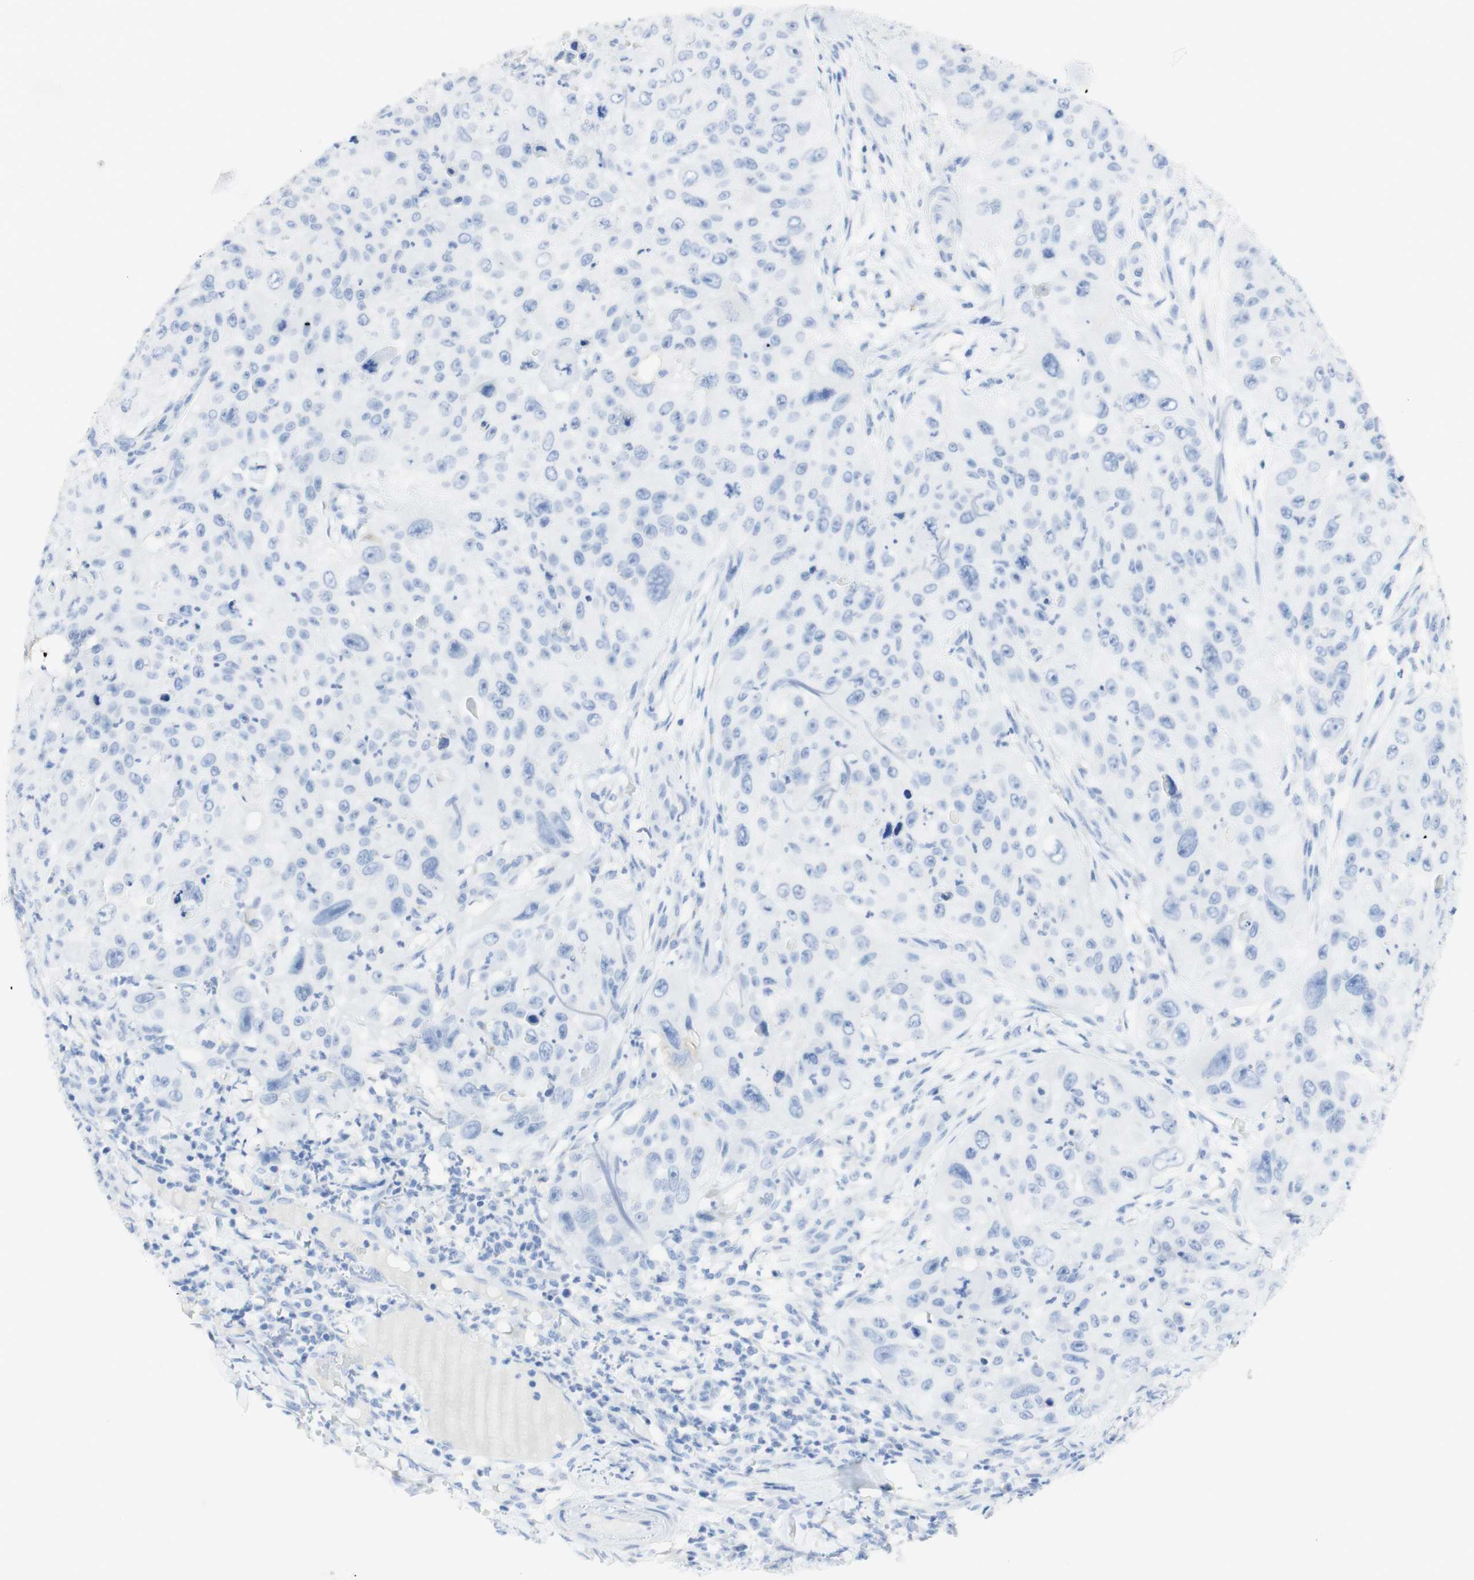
{"staining": {"intensity": "negative", "quantity": "none", "location": "none"}, "tissue": "skin cancer", "cell_type": "Tumor cells", "image_type": "cancer", "snomed": [{"axis": "morphology", "description": "Squamous cell carcinoma, NOS"}, {"axis": "topography", "description": "Skin"}], "caption": "Tumor cells are negative for brown protein staining in skin squamous cell carcinoma. (Stains: DAB (3,3'-diaminobenzidine) immunohistochemistry with hematoxylin counter stain, Microscopy: brightfield microscopy at high magnification).", "gene": "TPO", "patient": {"sex": "female", "age": 80}}